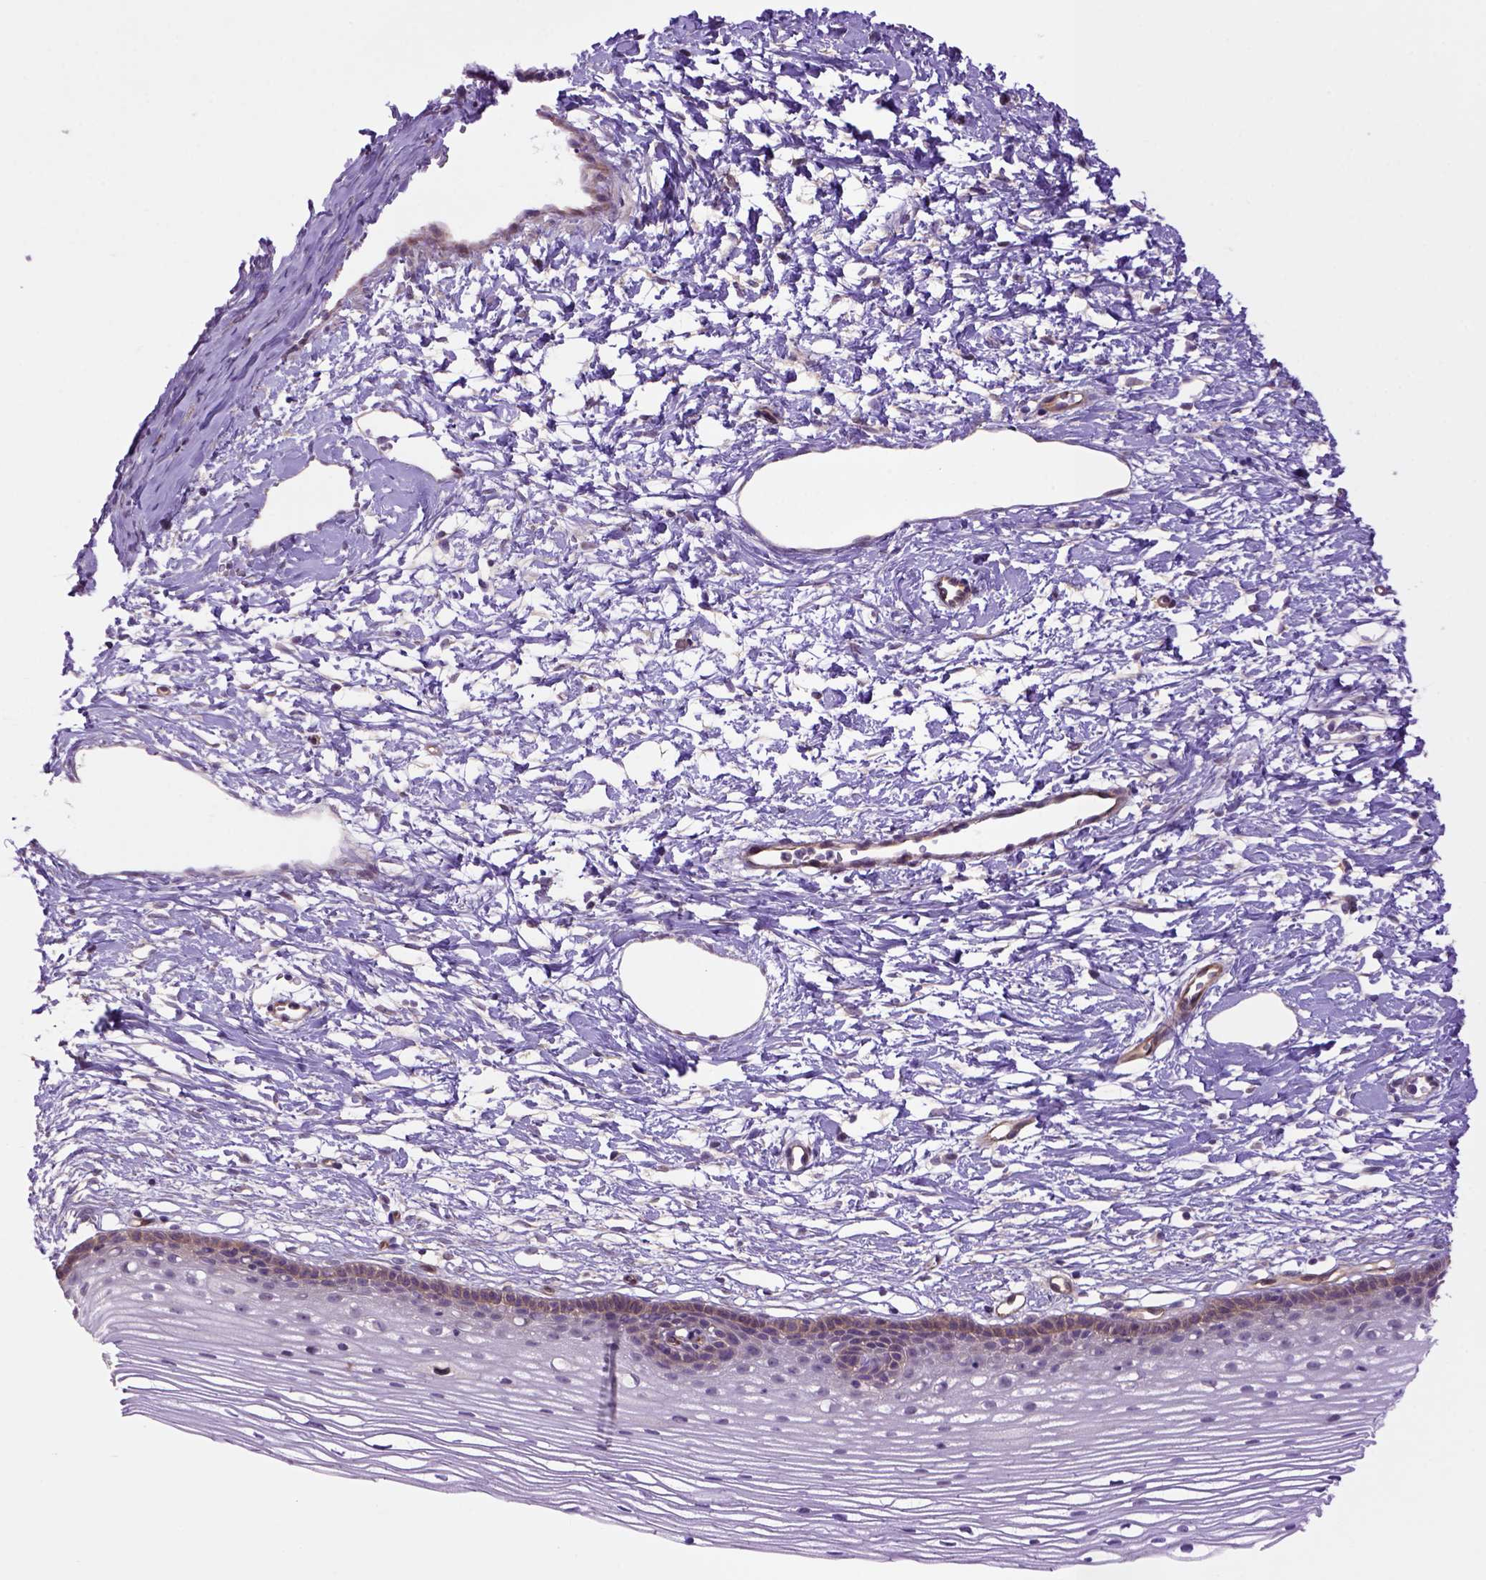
{"staining": {"intensity": "moderate", "quantity": "<25%", "location": "cytoplasmic/membranous"}, "tissue": "cervix", "cell_type": "Glandular cells", "image_type": "normal", "snomed": [{"axis": "morphology", "description": "Normal tissue, NOS"}, {"axis": "topography", "description": "Cervix"}], "caption": "Moderate cytoplasmic/membranous expression for a protein is seen in approximately <25% of glandular cells of normal cervix using IHC.", "gene": "CASKIN2", "patient": {"sex": "female", "age": 40}}